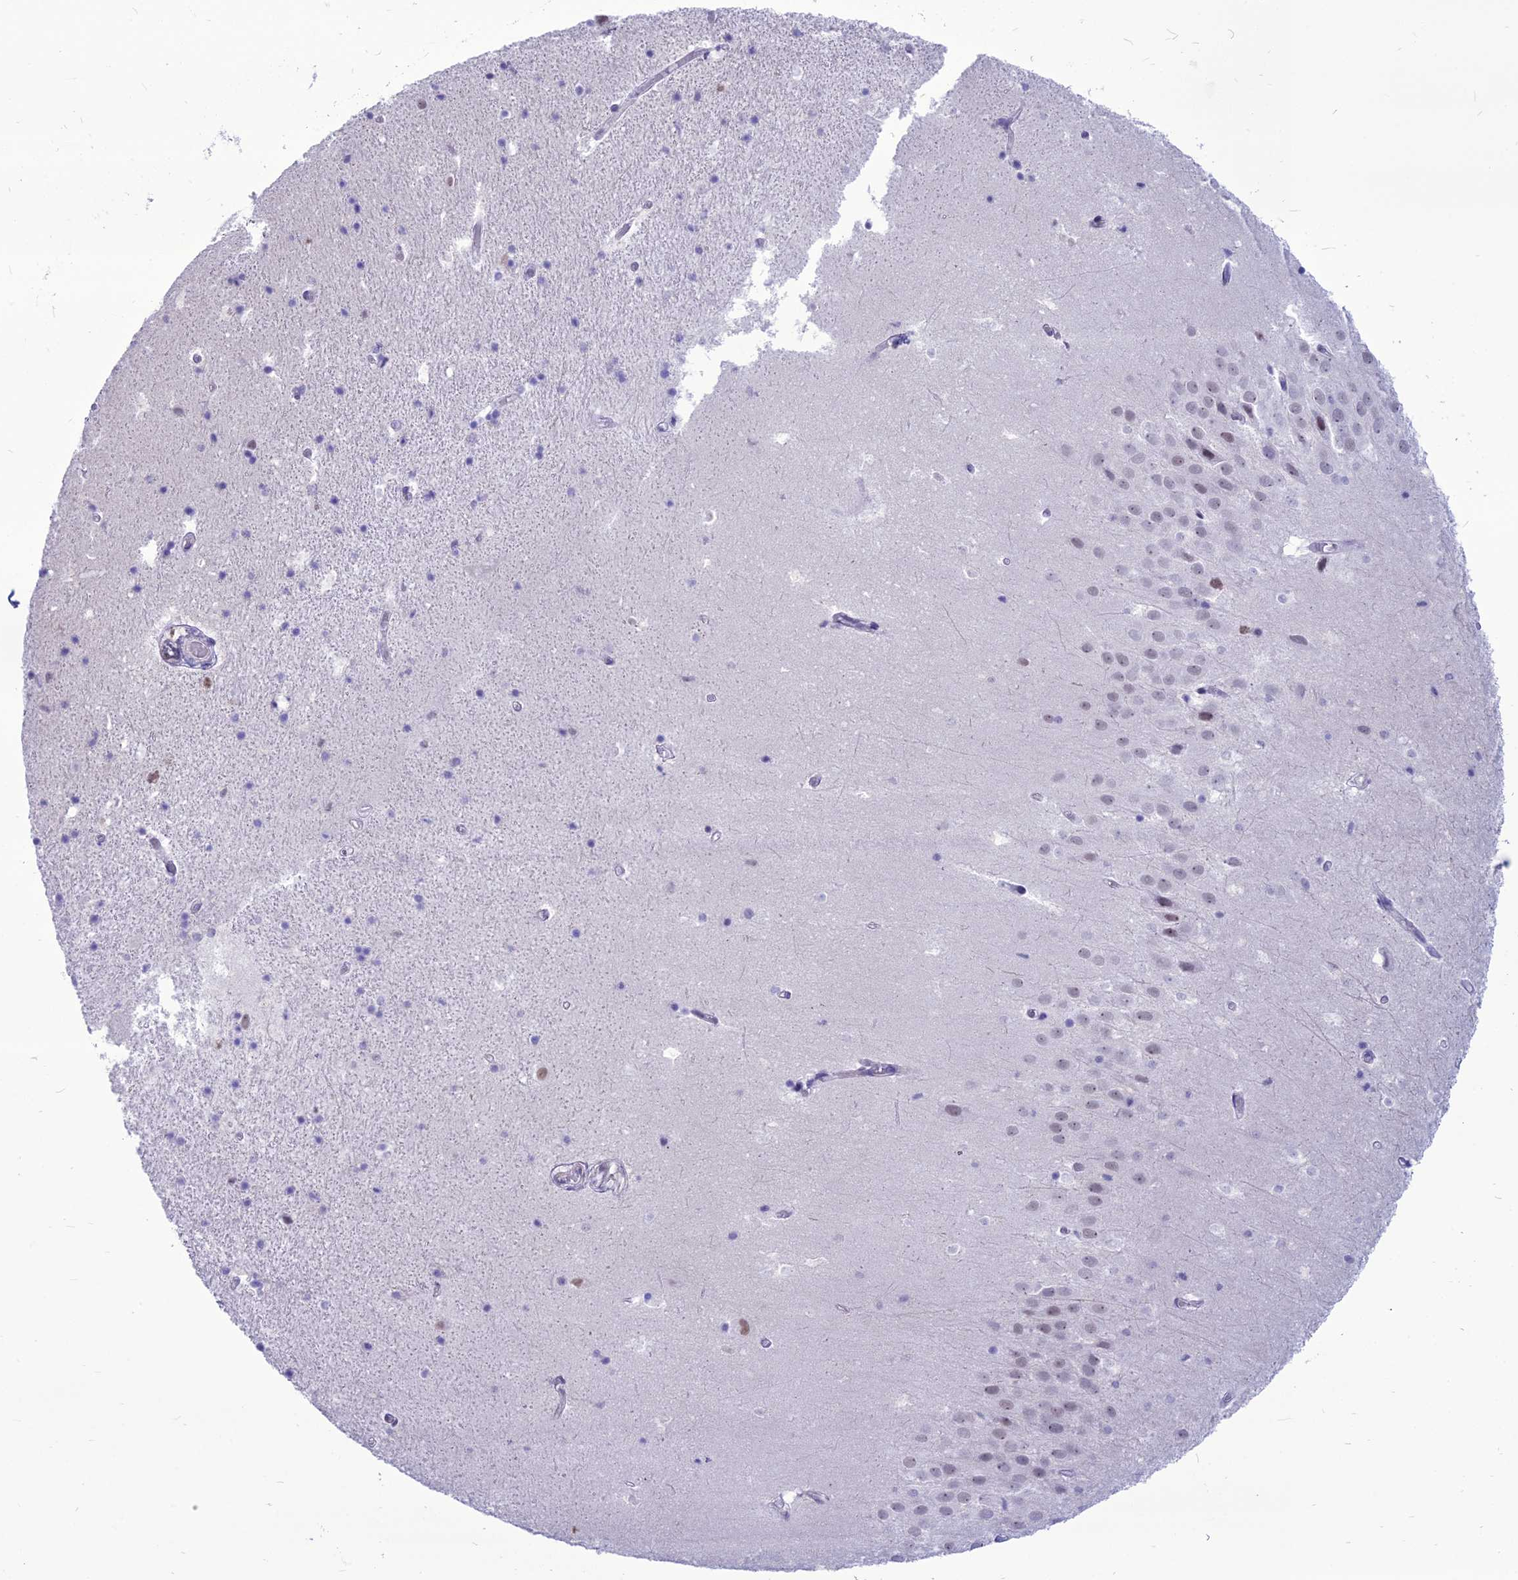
{"staining": {"intensity": "negative", "quantity": "none", "location": "none"}, "tissue": "hippocampus", "cell_type": "Glial cells", "image_type": "normal", "snomed": [{"axis": "morphology", "description": "Normal tissue, NOS"}, {"axis": "topography", "description": "Hippocampus"}], "caption": "The IHC photomicrograph has no significant expression in glial cells of hippocampus. (DAB (3,3'-diaminobenzidine) immunohistochemistry (IHC) visualized using brightfield microscopy, high magnification).", "gene": "DHX40", "patient": {"sex": "female", "age": 52}}